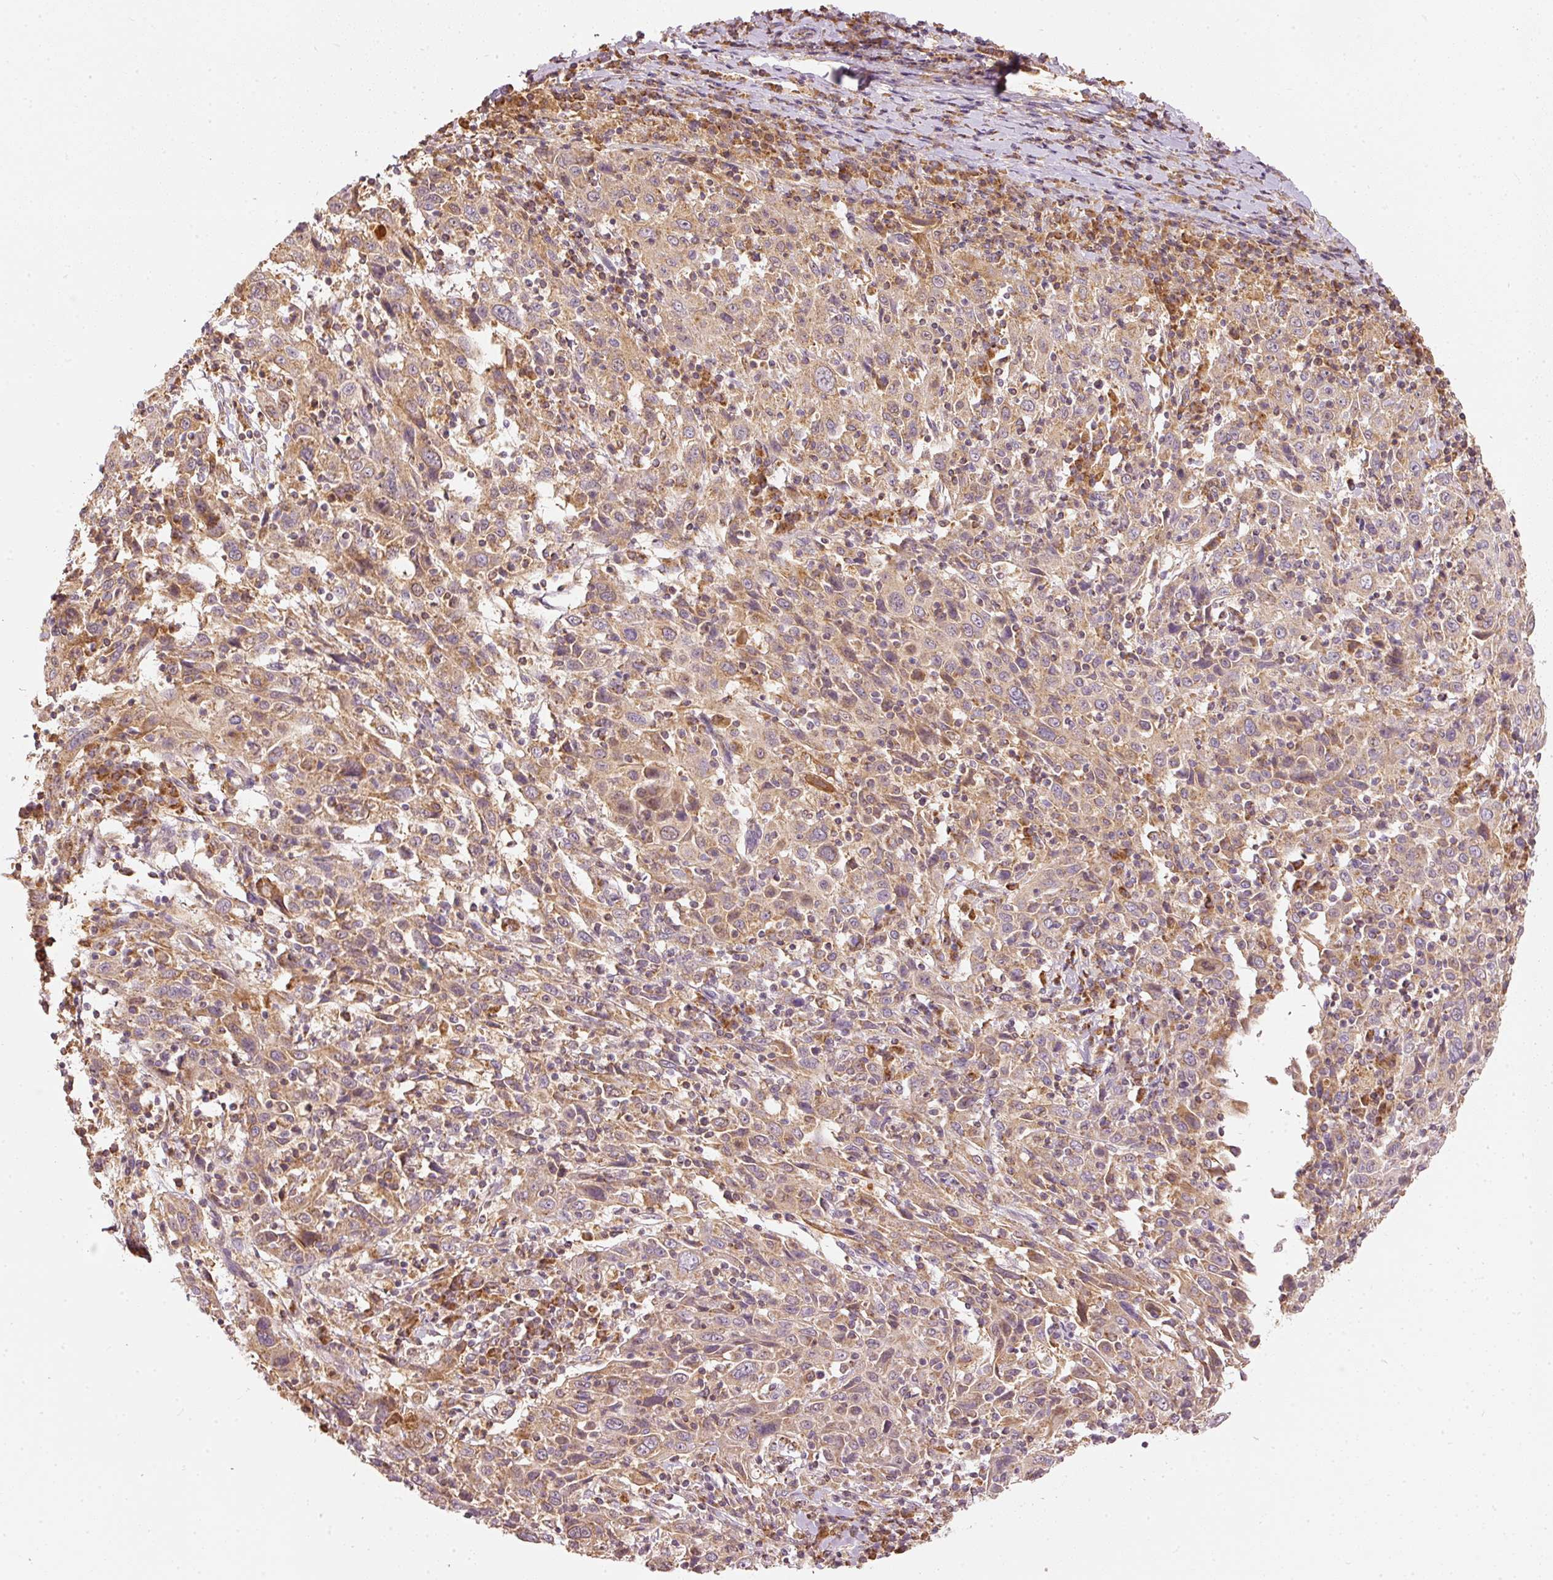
{"staining": {"intensity": "moderate", "quantity": "25%-75%", "location": "cytoplasmic/membranous"}, "tissue": "cervical cancer", "cell_type": "Tumor cells", "image_type": "cancer", "snomed": [{"axis": "morphology", "description": "Squamous cell carcinoma, NOS"}, {"axis": "topography", "description": "Cervix"}], "caption": "The image reveals staining of squamous cell carcinoma (cervical), revealing moderate cytoplasmic/membranous protein expression (brown color) within tumor cells.", "gene": "PSENEN", "patient": {"sex": "female", "age": 46}}